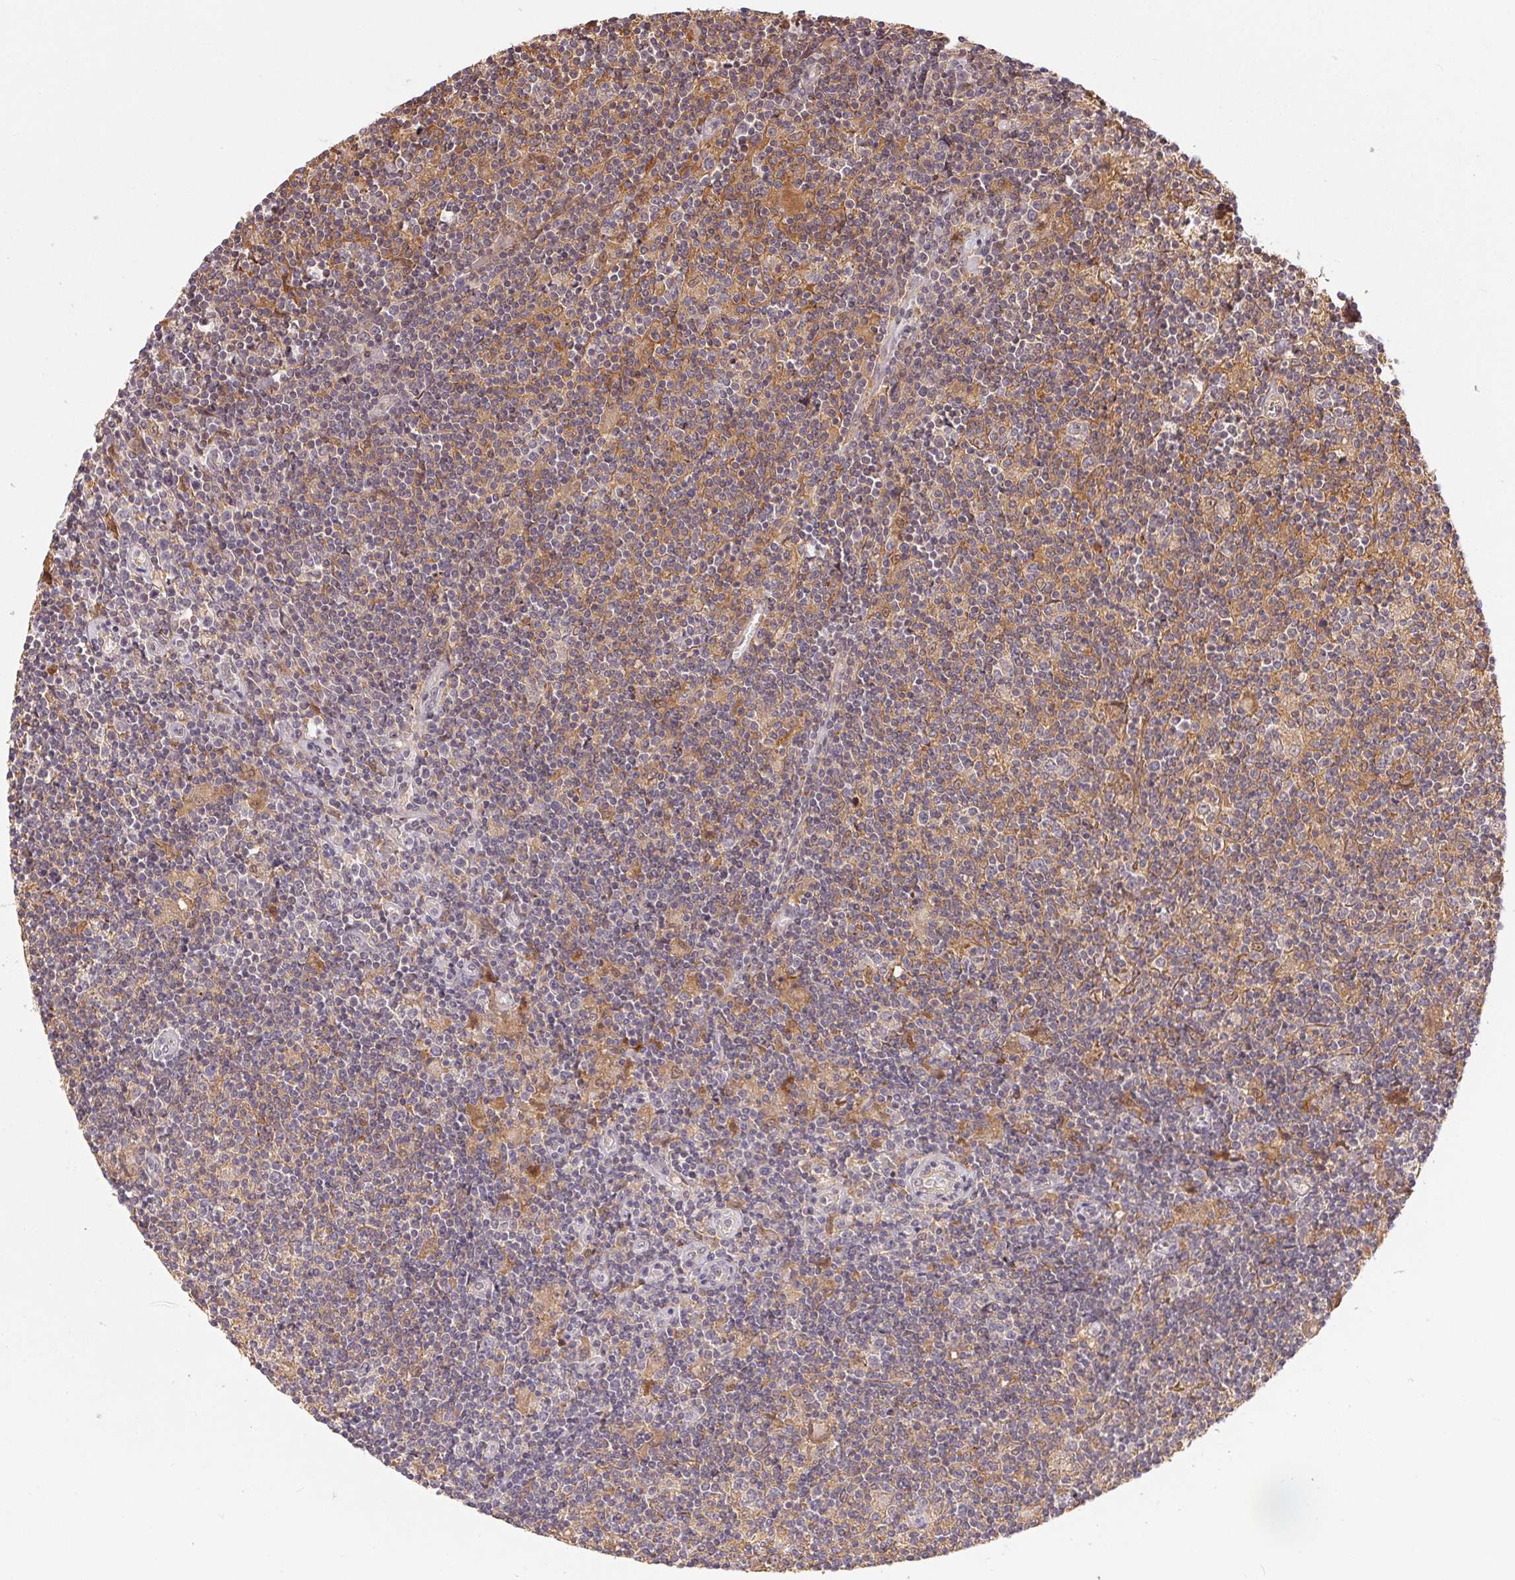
{"staining": {"intensity": "negative", "quantity": "none", "location": "none"}, "tissue": "lymphoma", "cell_type": "Tumor cells", "image_type": "cancer", "snomed": [{"axis": "morphology", "description": "Hodgkin's disease, NOS"}, {"axis": "topography", "description": "Lymph node"}], "caption": "This micrograph is of Hodgkin's disease stained with IHC to label a protein in brown with the nuclei are counter-stained blue. There is no staining in tumor cells. The staining was performed using DAB (3,3'-diaminobenzidine) to visualize the protein expression in brown, while the nuclei were stained in blue with hematoxylin (Magnification: 20x).", "gene": "MAPKAPK2", "patient": {"sex": "male", "age": 40}}